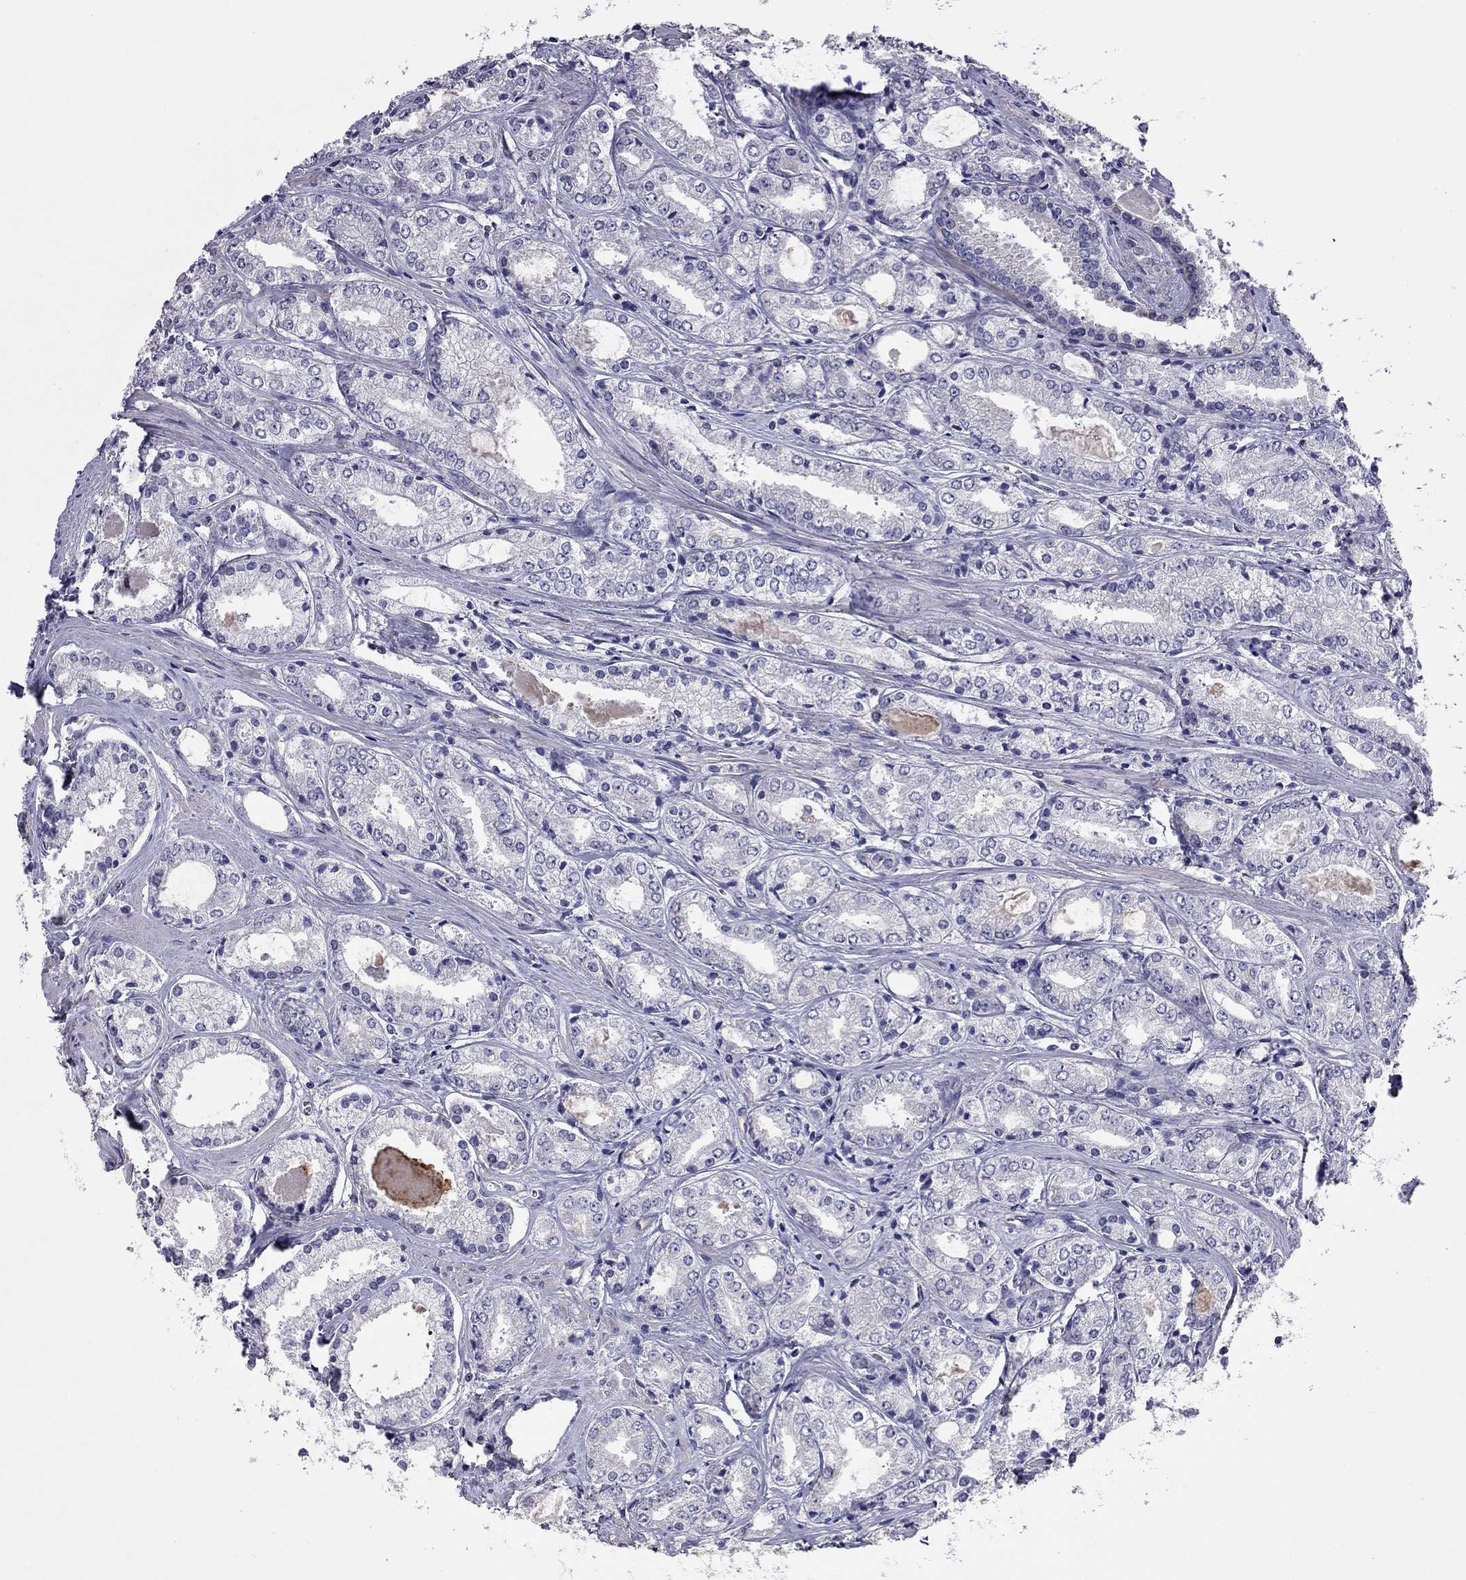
{"staining": {"intensity": "negative", "quantity": "none", "location": "none"}, "tissue": "prostate cancer", "cell_type": "Tumor cells", "image_type": "cancer", "snomed": [{"axis": "morphology", "description": "Adenocarcinoma, NOS"}, {"axis": "topography", "description": "Prostate"}], "caption": "Human prostate adenocarcinoma stained for a protein using immunohistochemistry (IHC) shows no expression in tumor cells.", "gene": "FEZ1", "patient": {"sex": "male", "age": 72}}